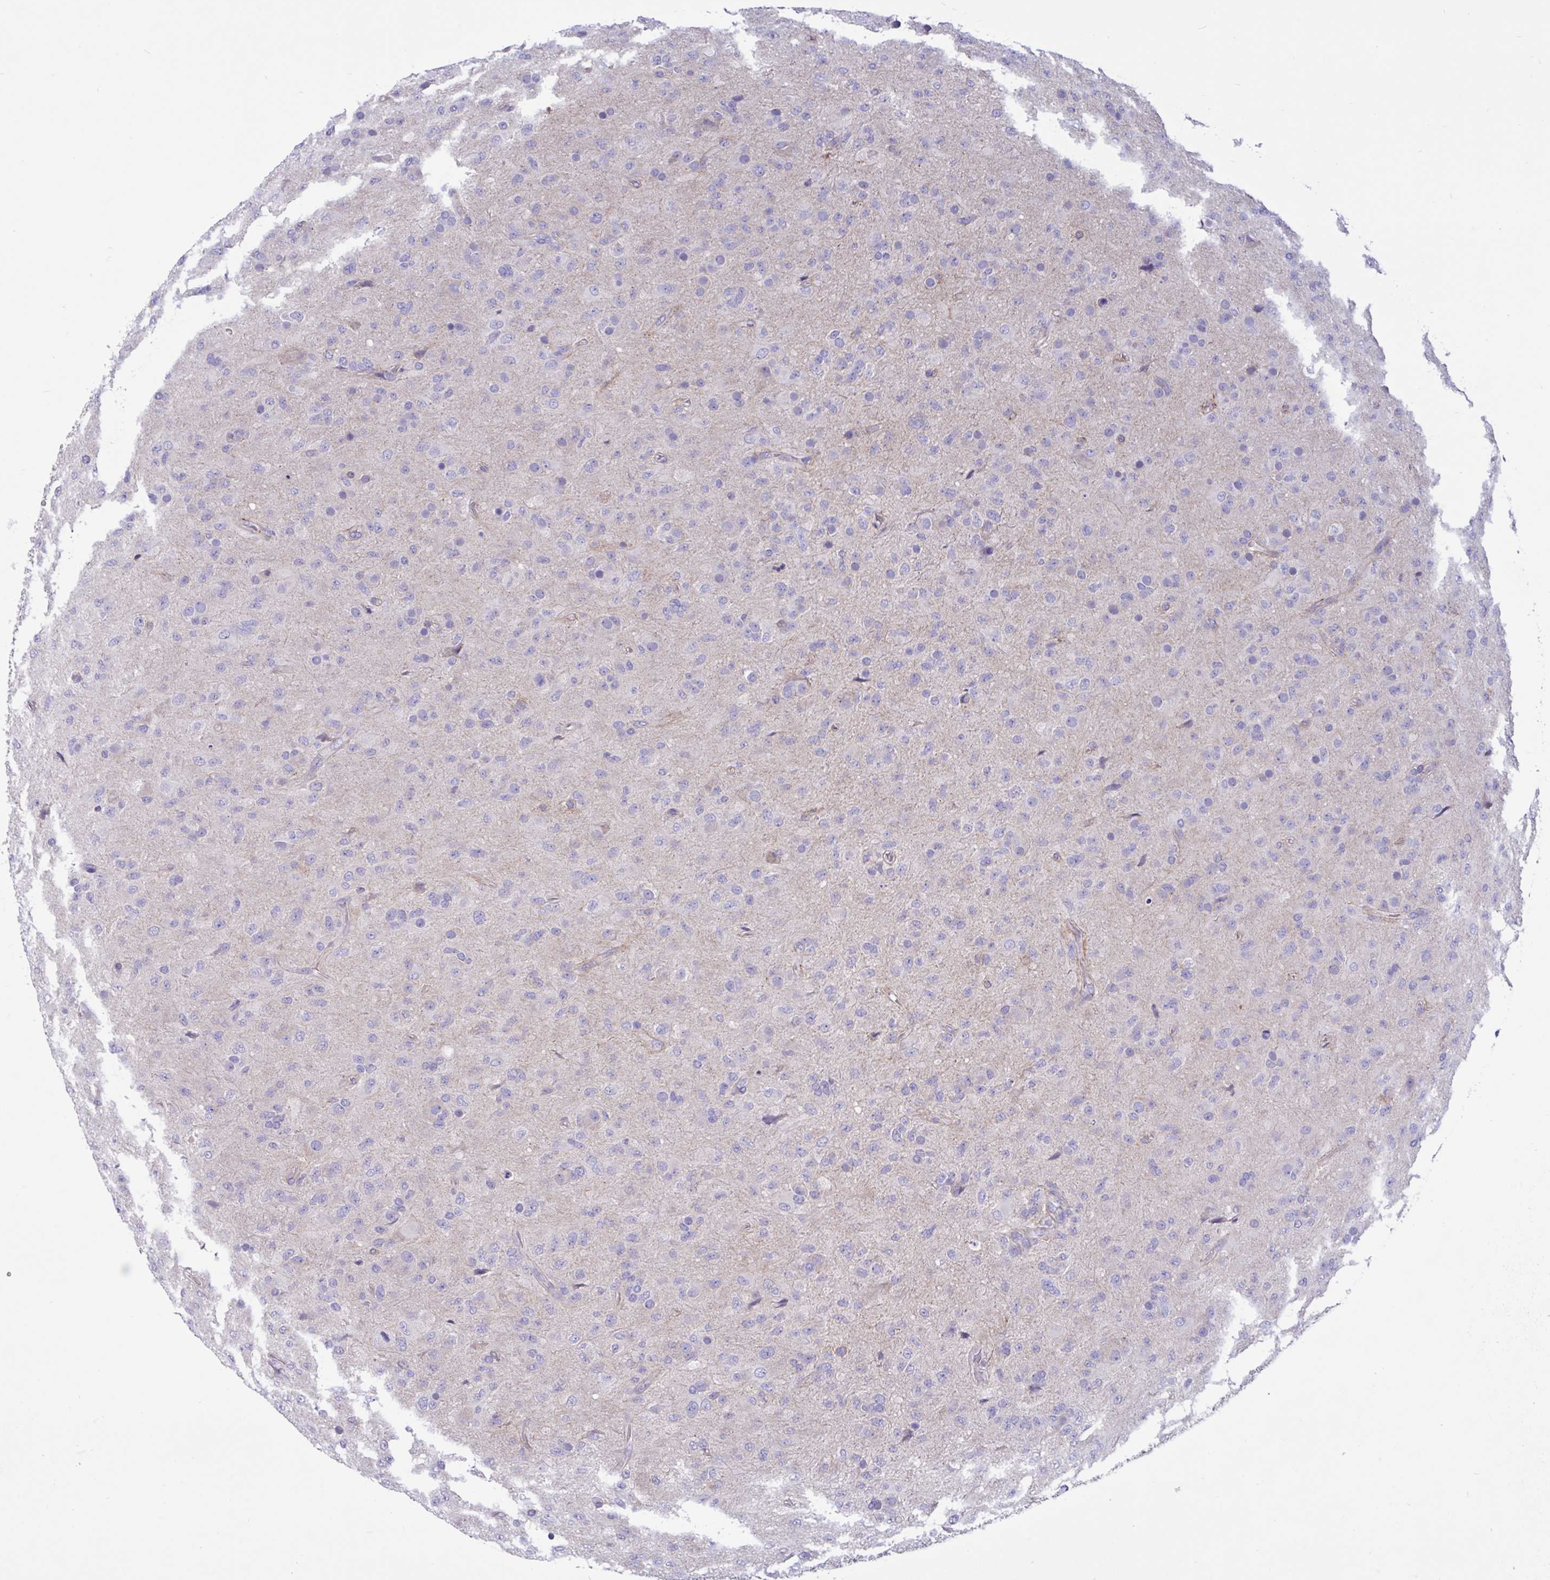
{"staining": {"intensity": "negative", "quantity": "none", "location": "none"}, "tissue": "glioma", "cell_type": "Tumor cells", "image_type": "cancer", "snomed": [{"axis": "morphology", "description": "Glioma, malignant, Low grade"}, {"axis": "topography", "description": "Brain"}], "caption": "A high-resolution histopathology image shows immunohistochemistry staining of malignant glioma (low-grade), which demonstrates no significant expression in tumor cells.", "gene": "SLC66A1", "patient": {"sex": "male", "age": 65}}